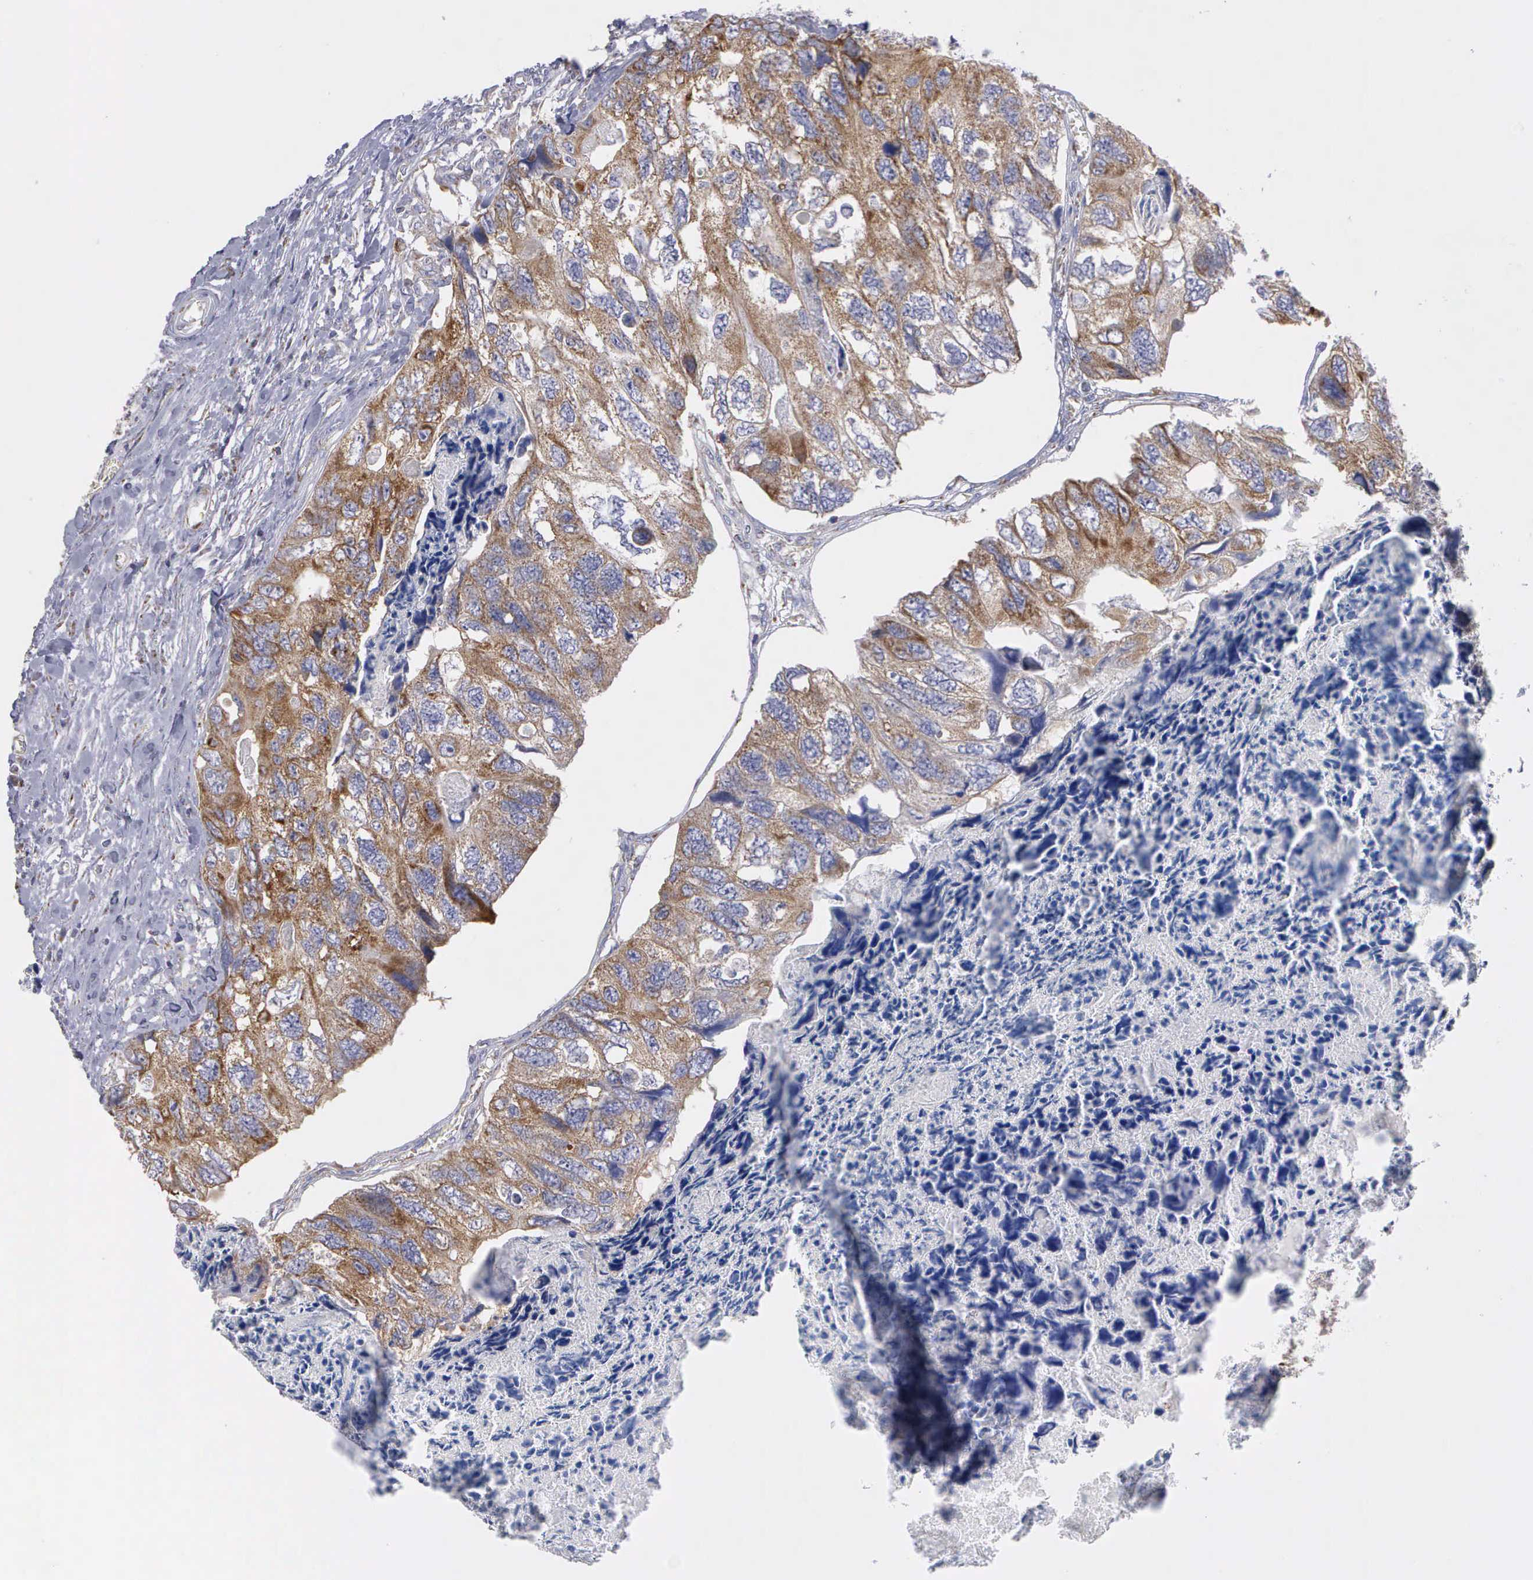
{"staining": {"intensity": "moderate", "quantity": ">75%", "location": "cytoplasmic/membranous"}, "tissue": "colorectal cancer", "cell_type": "Tumor cells", "image_type": "cancer", "snomed": [{"axis": "morphology", "description": "Adenocarcinoma, NOS"}, {"axis": "topography", "description": "Rectum"}], "caption": "Protein analysis of colorectal adenocarcinoma tissue demonstrates moderate cytoplasmic/membranous expression in about >75% of tumor cells.", "gene": "APOOL", "patient": {"sex": "female", "age": 82}}